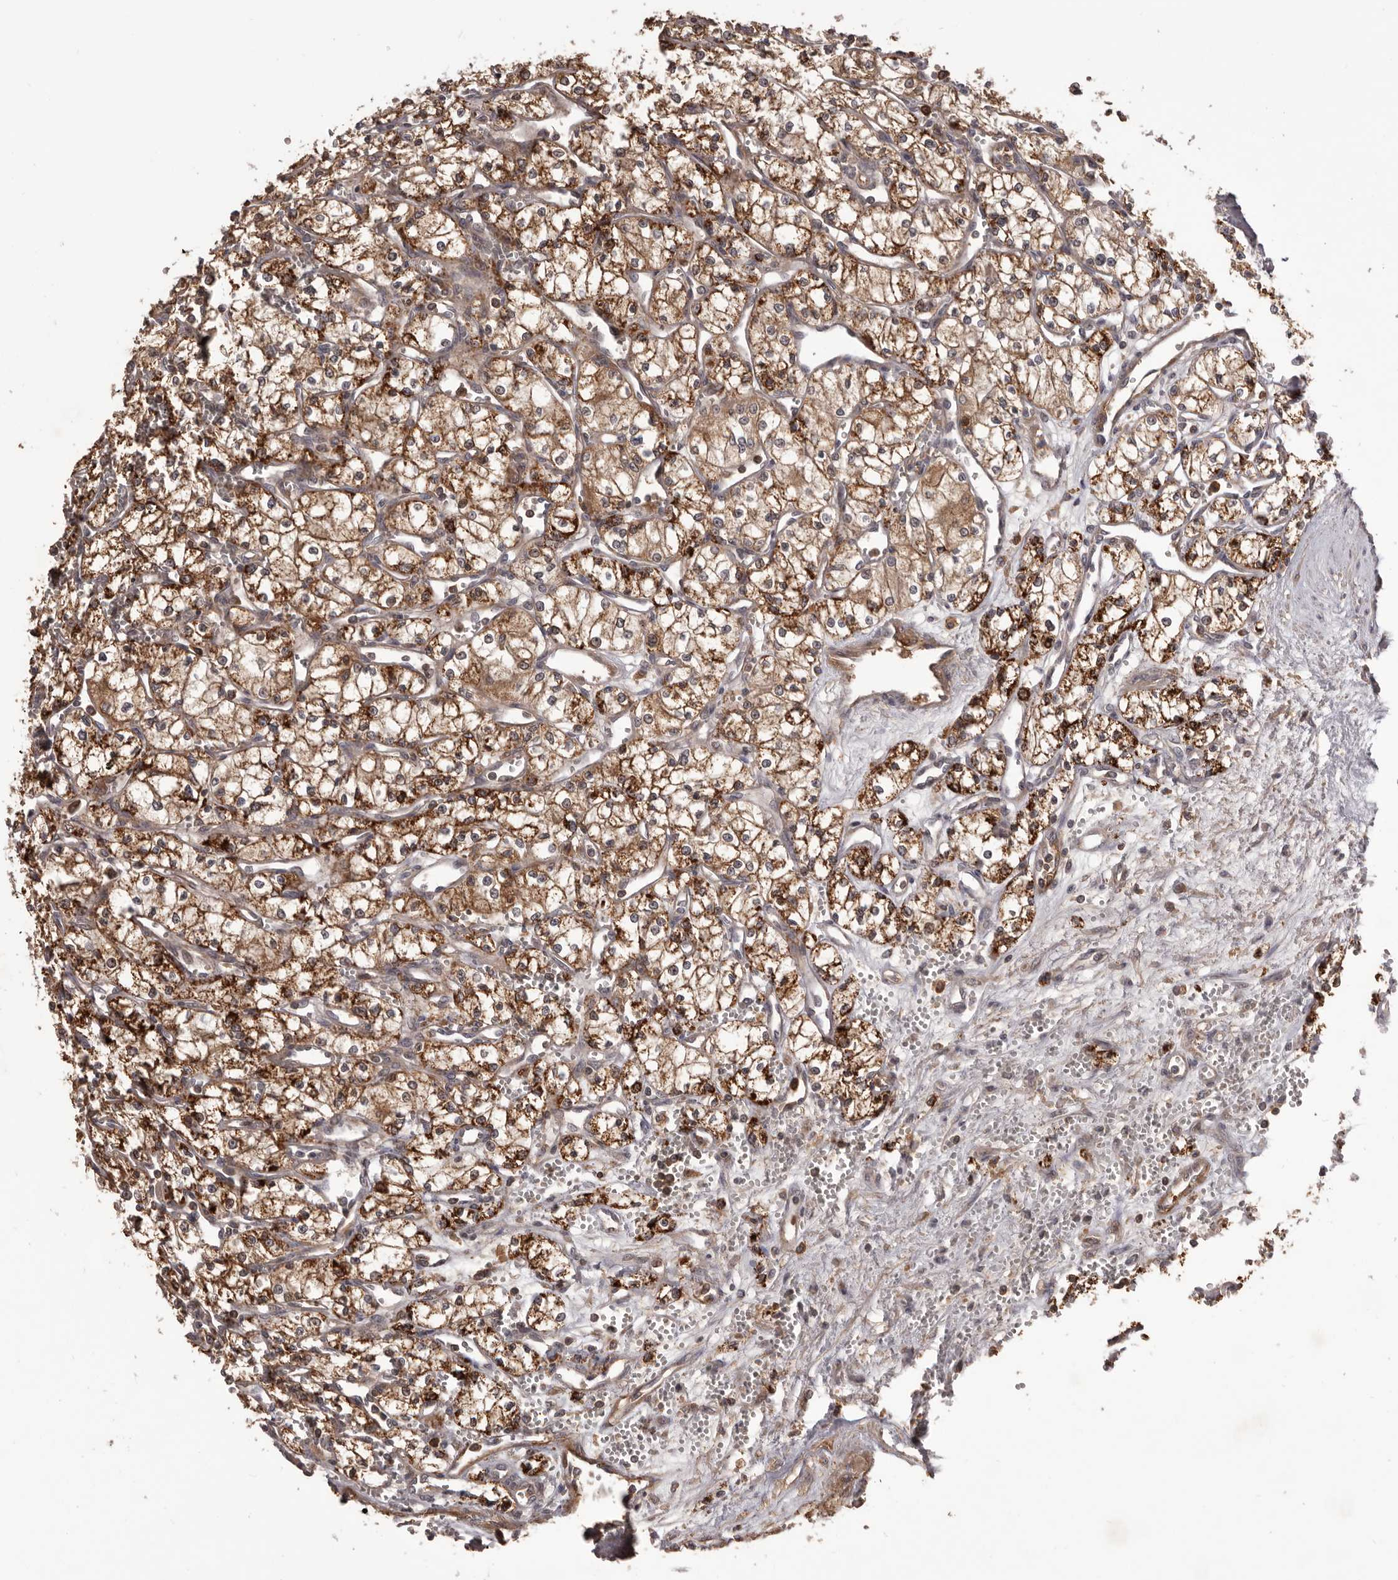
{"staining": {"intensity": "strong", "quantity": ">75%", "location": "cytoplasmic/membranous"}, "tissue": "renal cancer", "cell_type": "Tumor cells", "image_type": "cancer", "snomed": [{"axis": "morphology", "description": "Adenocarcinoma, NOS"}, {"axis": "topography", "description": "Kidney"}], "caption": "Renal cancer stained with immunohistochemistry shows strong cytoplasmic/membranous positivity in about >75% of tumor cells.", "gene": "GLIPR2", "patient": {"sex": "male", "age": 59}}